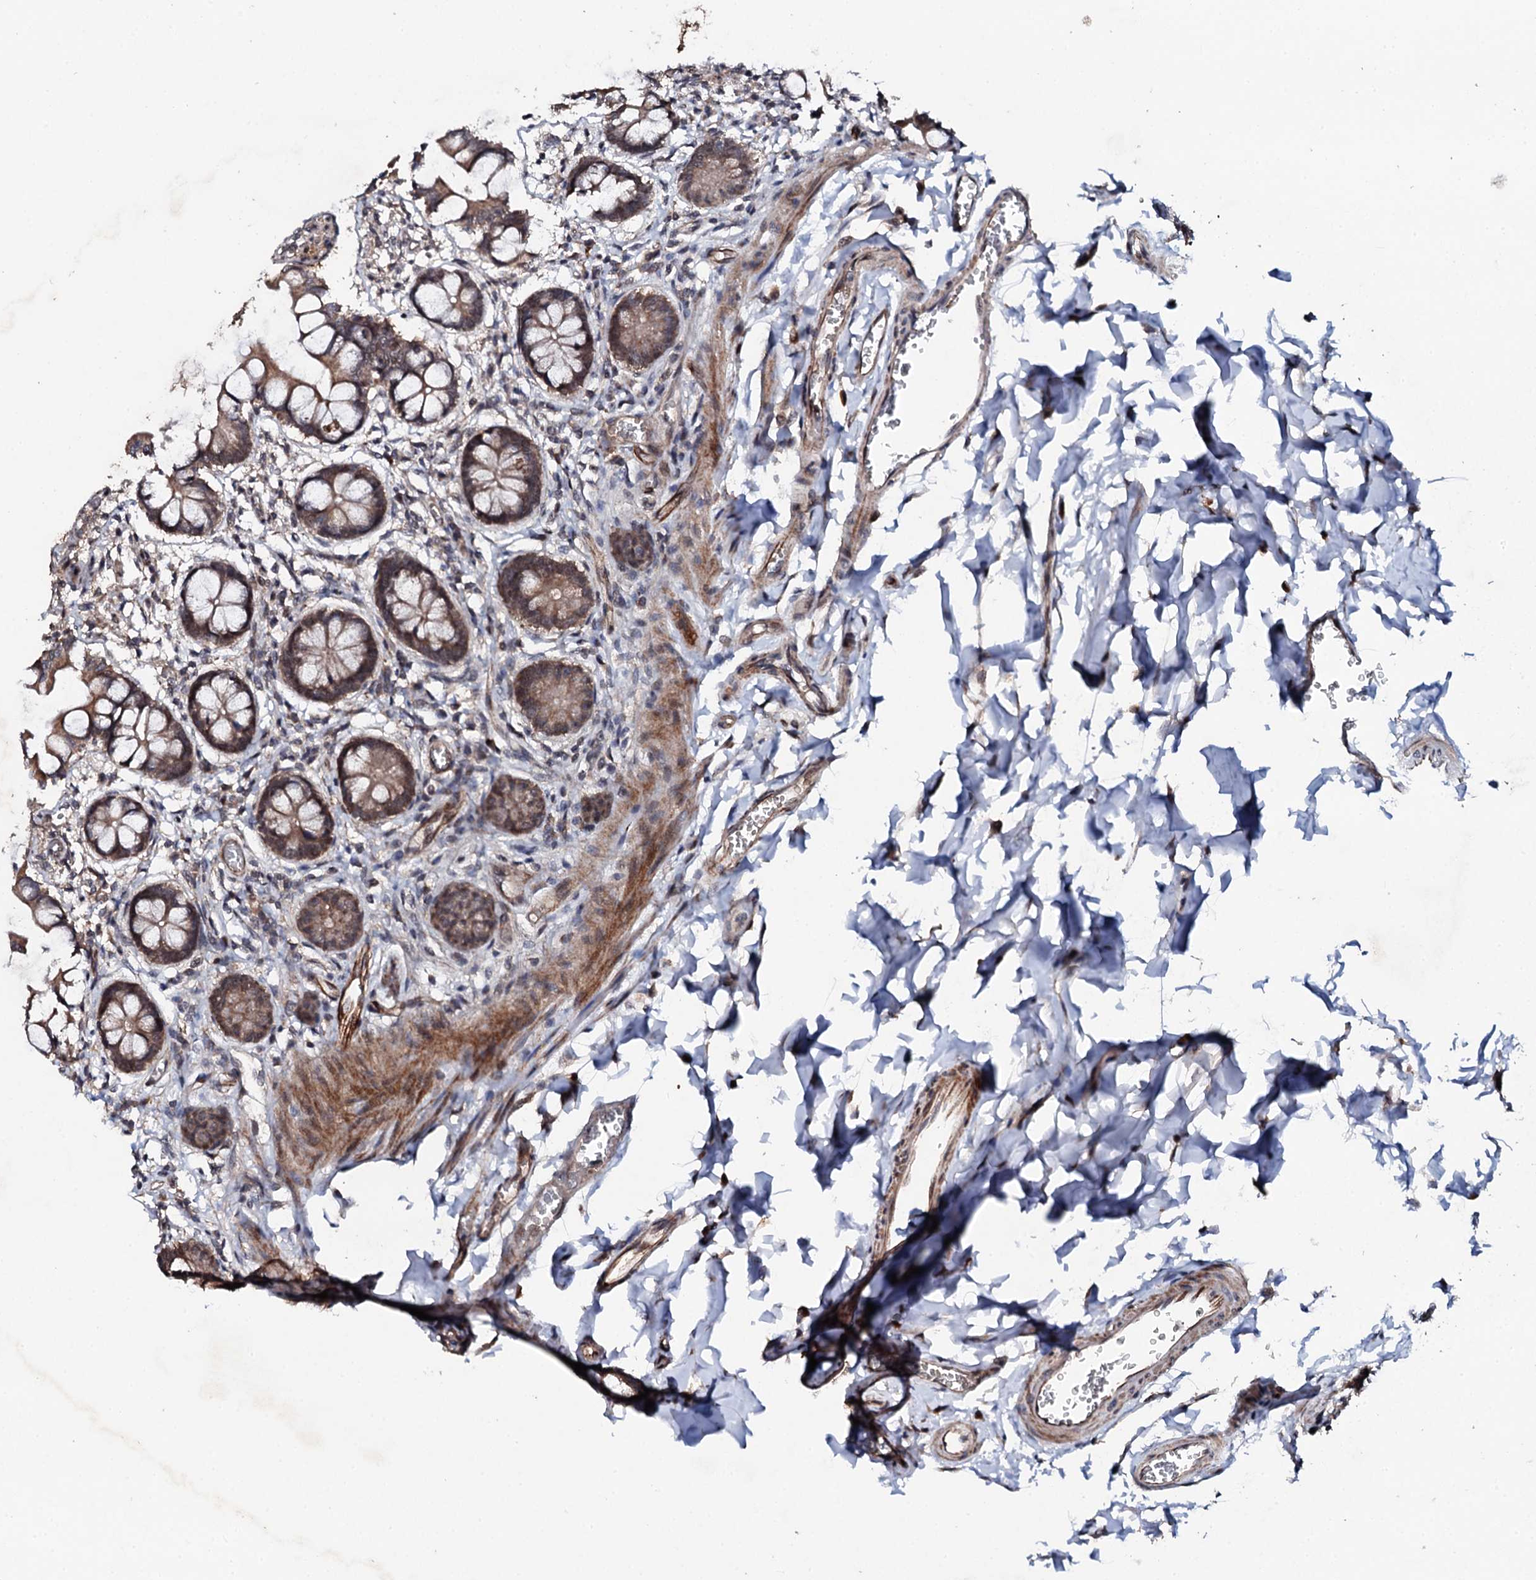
{"staining": {"intensity": "strong", "quantity": ">75%", "location": "cytoplasmic/membranous,nuclear"}, "tissue": "small intestine", "cell_type": "Glandular cells", "image_type": "normal", "snomed": [{"axis": "morphology", "description": "Normal tissue, NOS"}, {"axis": "topography", "description": "Small intestine"}], "caption": "Protein expression analysis of unremarkable small intestine reveals strong cytoplasmic/membranous,nuclear staining in approximately >75% of glandular cells. Using DAB (3,3'-diaminobenzidine) (brown) and hematoxylin (blue) stains, captured at high magnification using brightfield microscopy.", "gene": "FAM111A", "patient": {"sex": "male", "age": 52}}